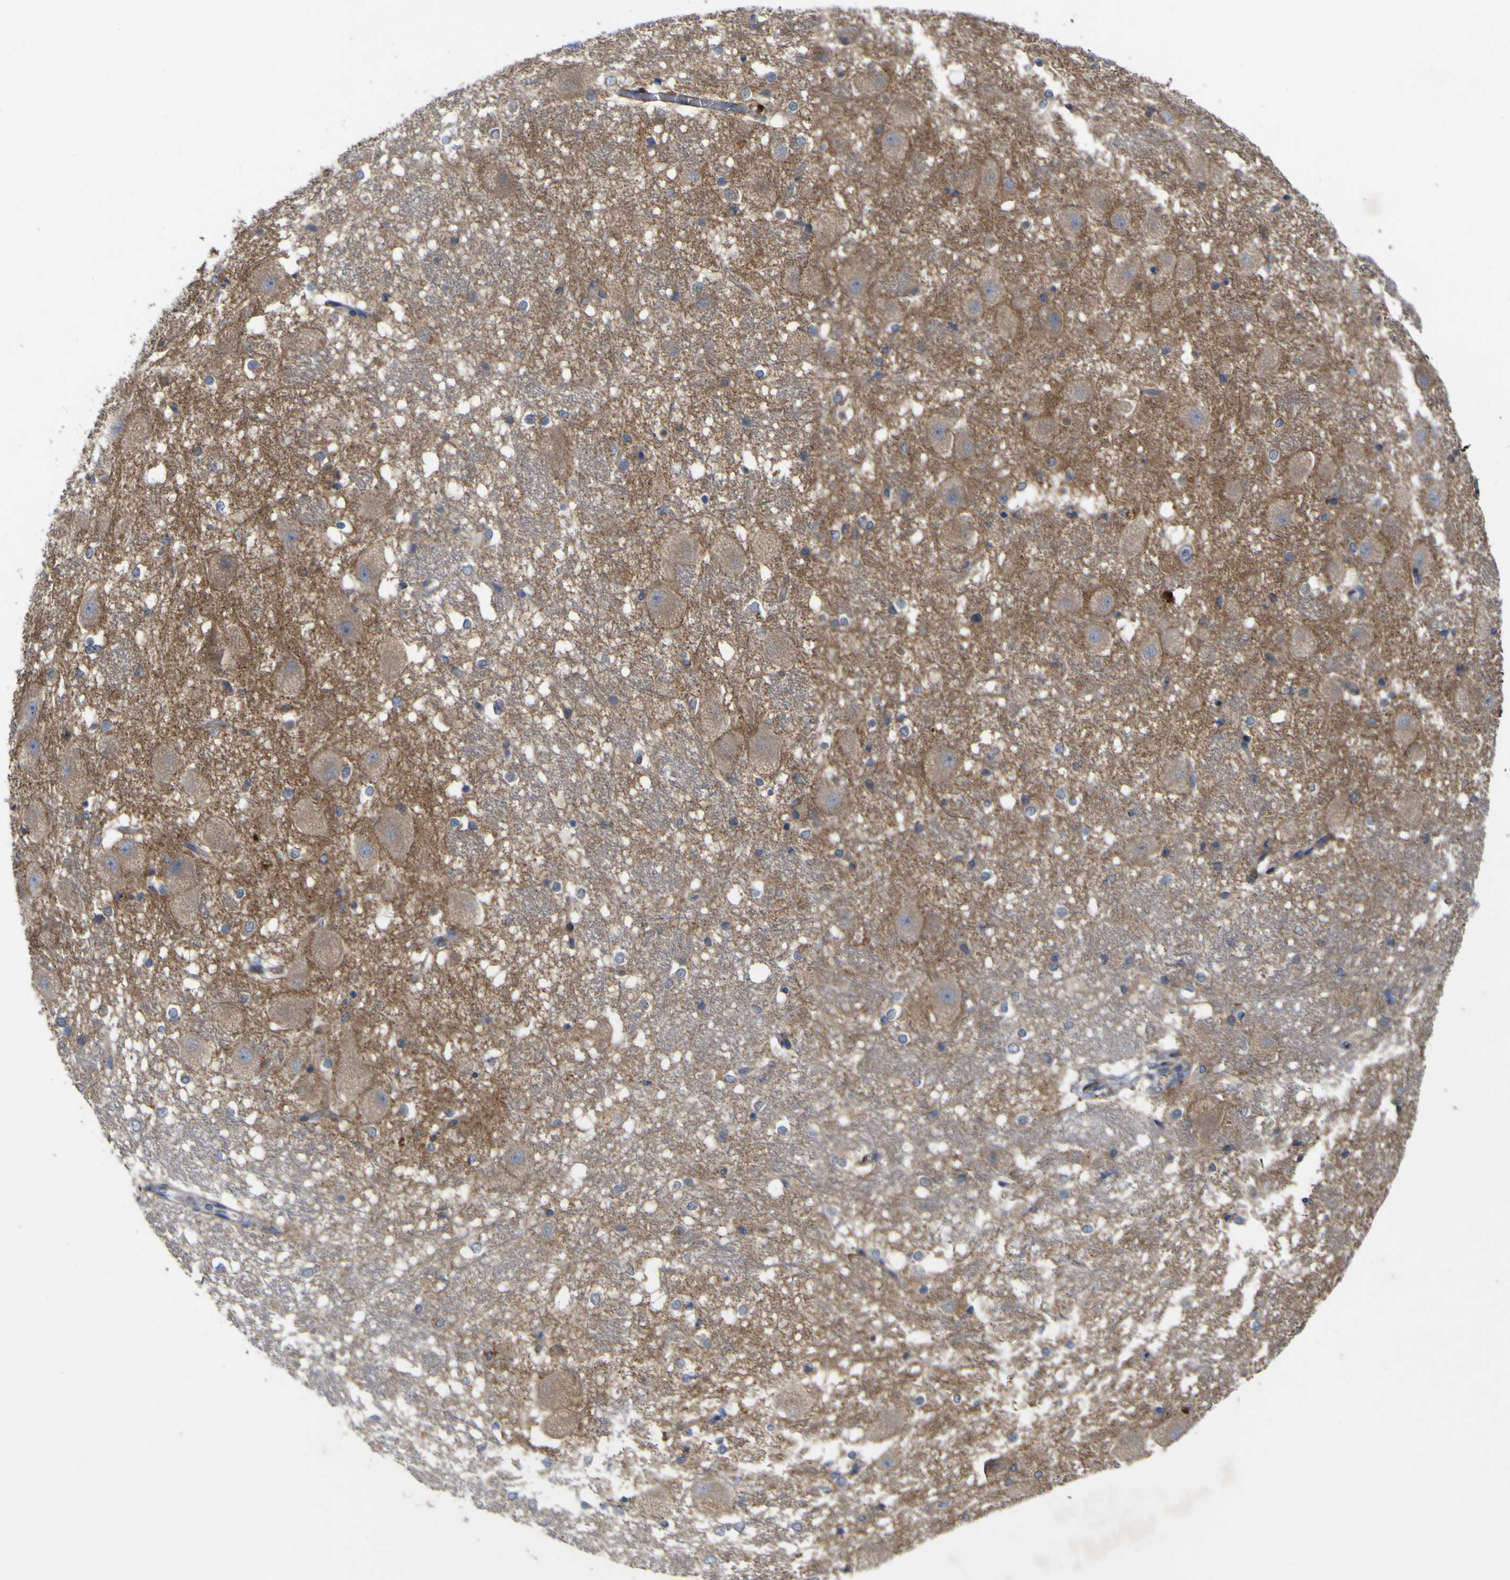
{"staining": {"intensity": "negative", "quantity": "none", "location": "none"}, "tissue": "hippocampus", "cell_type": "Glial cells", "image_type": "normal", "snomed": [{"axis": "morphology", "description": "Normal tissue, NOS"}, {"axis": "topography", "description": "Hippocampus"}], "caption": "Glial cells are negative for protein expression in unremarkable human hippocampus. (DAB immunohistochemistry (IHC), high magnification).", "gene": "NAV1", "patient": {"sex": "female", "age": 19}}